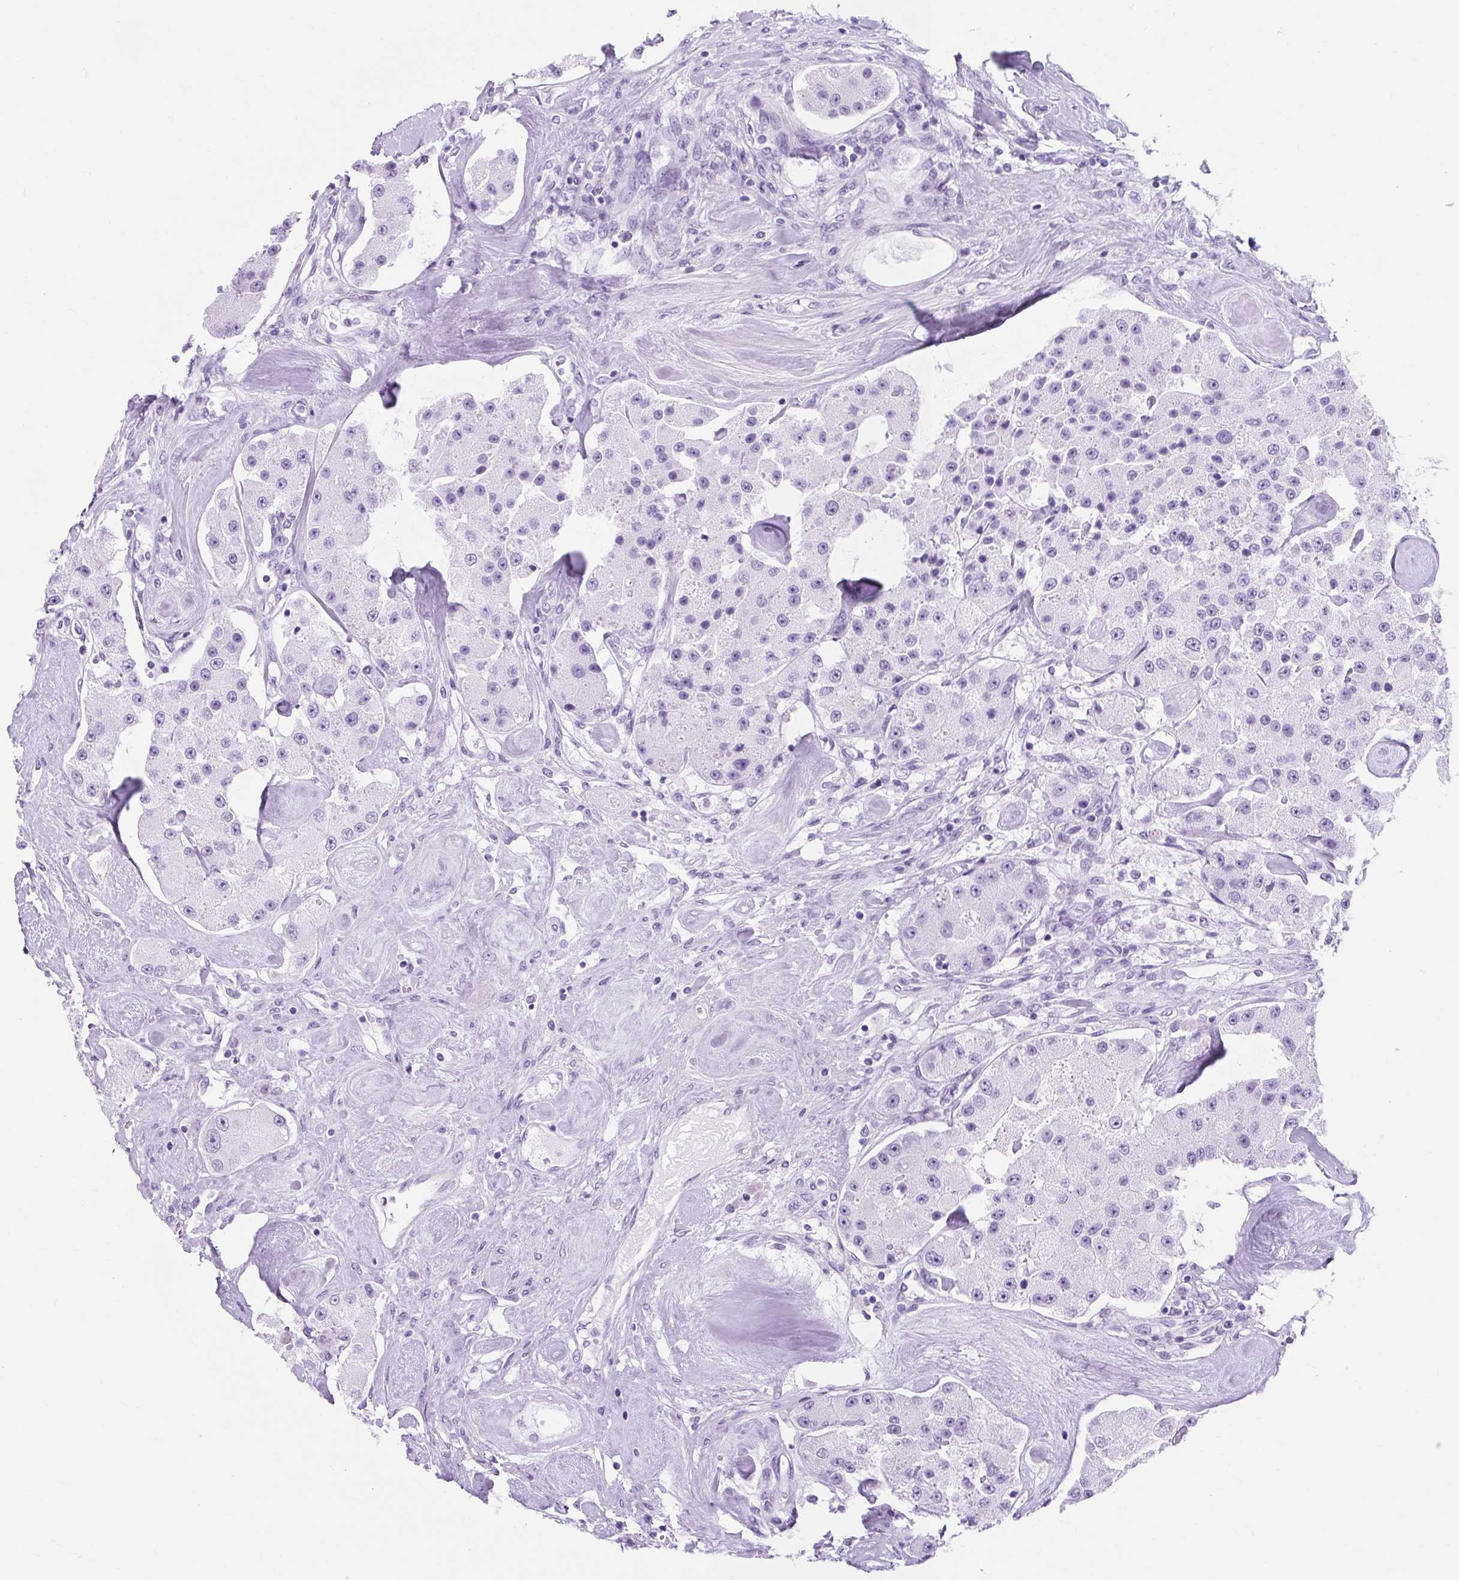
{"staining": {"intensity": "negative", "quantity": "none", "location": "none"}, "tissue": "carcinoid", "cell_type": "Tumor cells", "image_type": "cancer", "snomed": [{"axis": "morphology", "description": "Carcinoid, malignant, NOS"}, {"axis": "topography", "description": "Pancreas"}], "caption": "Carcinoid stained for a protein using immunohistochemistry displays no staining tumor cells.", "gene": "RYBP", "patient": {"sex": "male", "age": 41}}